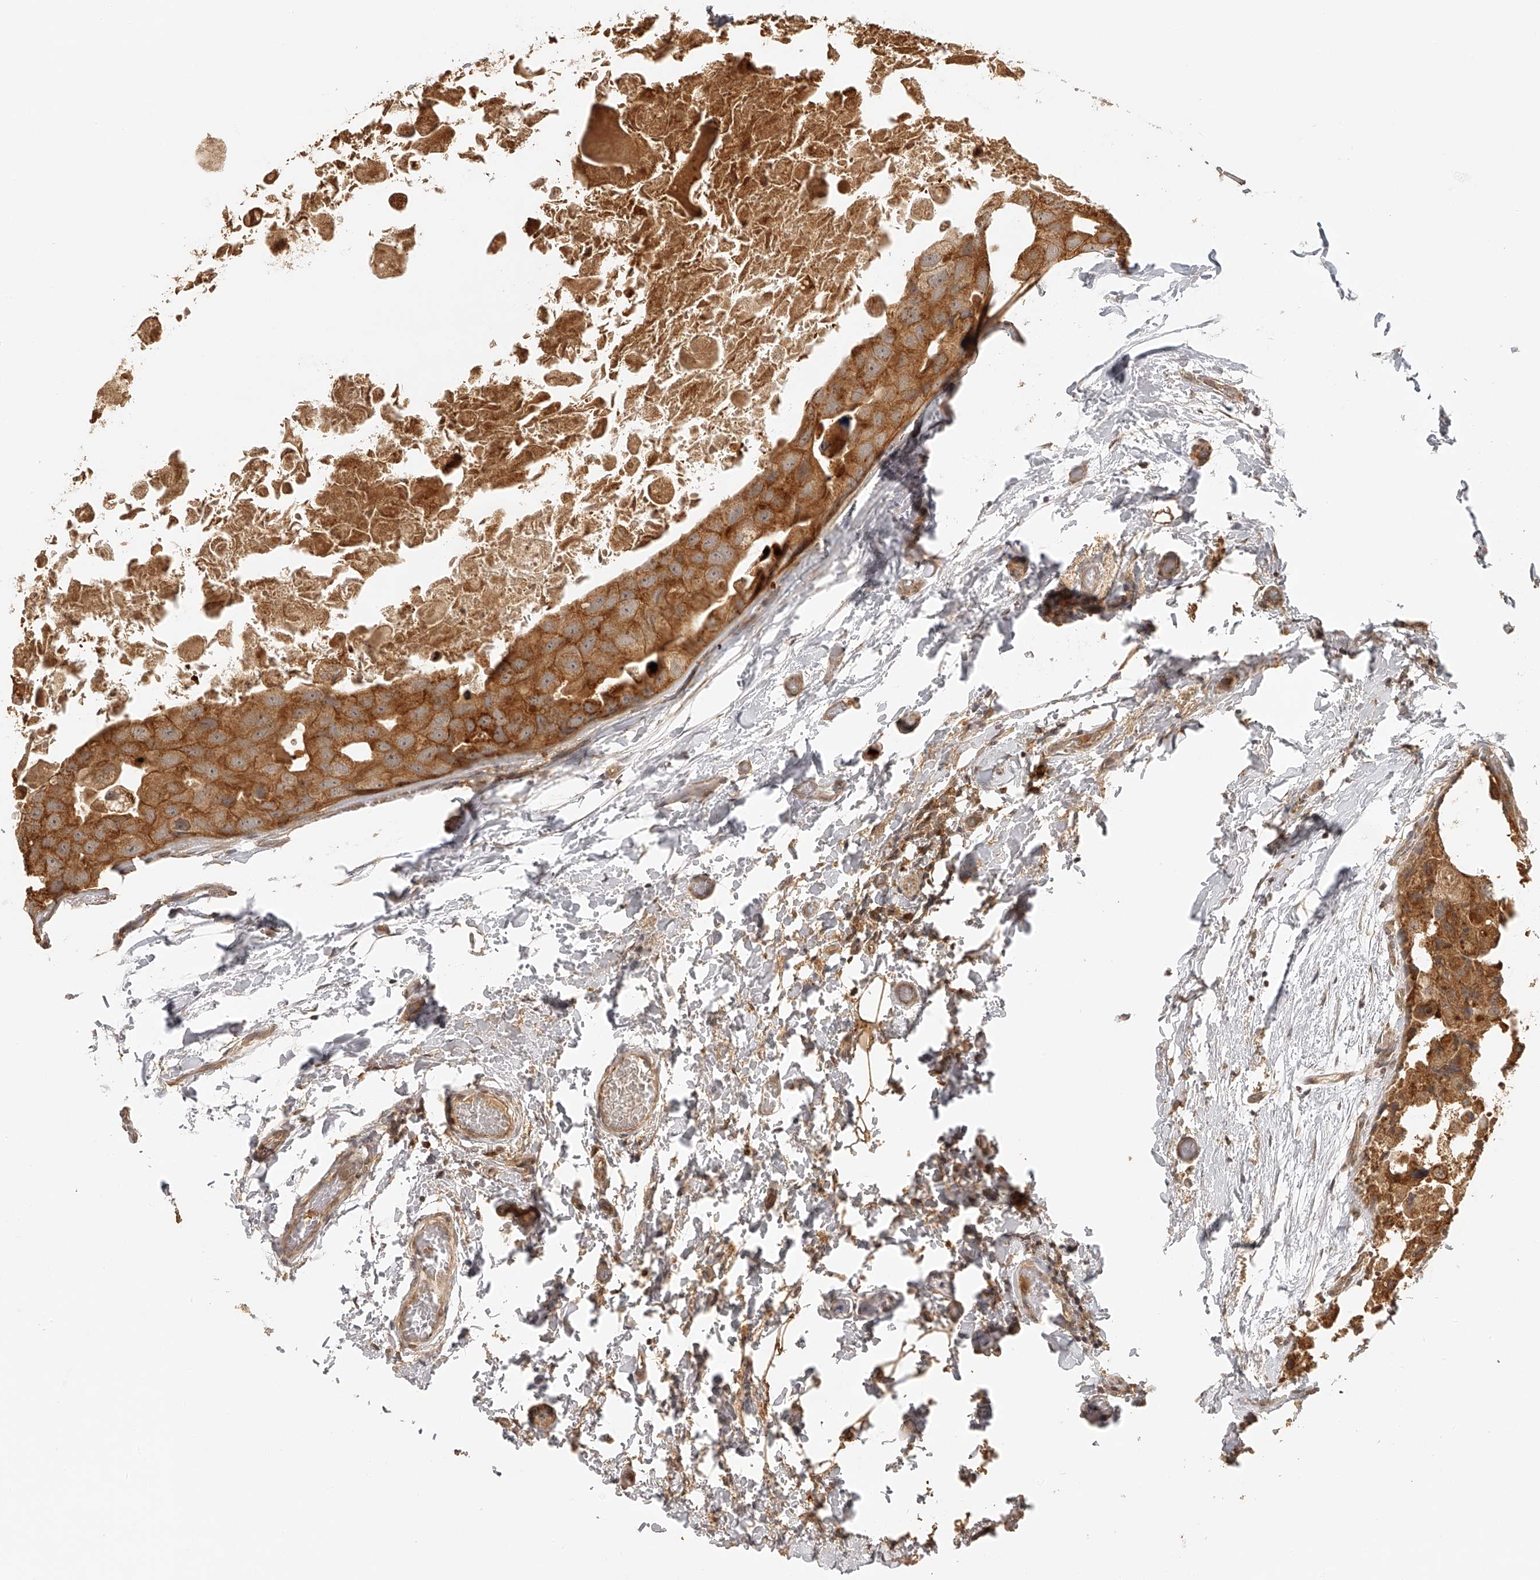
{"staining": {"intensity": "moderate", "quantity": ">75%", "location": "cytoplasmic/membranous"}, "tissue": "breast cancer", "cell_type": "Tumor cells", "image_type": "cancer", "snomed": [{"axis": "morphology", "description": "Duct carcinoma"}, {"axis": "topography", "description": "Breast"}], "caption": "This is an image of immunohistochemistry staining of breast infiltrating ductal carcinoma, which shows moderate expression in the cytoplasmic/membranous of tumor cells.", "gene": "BCL2L11", "patient": {"sex": "female", "age": 62}}